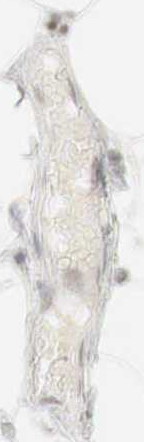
{"staining": {"intensity": "negative", "quantity": "none", "location": "none"}, "tissue": "adipose tissue", "cell_type": "Adipocytes", "image_type": "normal", "snomed": [{"axis": "morphology", "description": "Normal tissue, NOS"}, {"axis": "topography", "description": "Breast"}], "caption": "High power microscopy photomicrograph of an immunohistochemistry image of normal adipose tissue, revealing no significant positivity in adipocytes. (DAB (3,3'-diaminobenzidine) IHC, high magnification).", "gene": "MYC", "patient": {"sex": "female", "age": 45}}